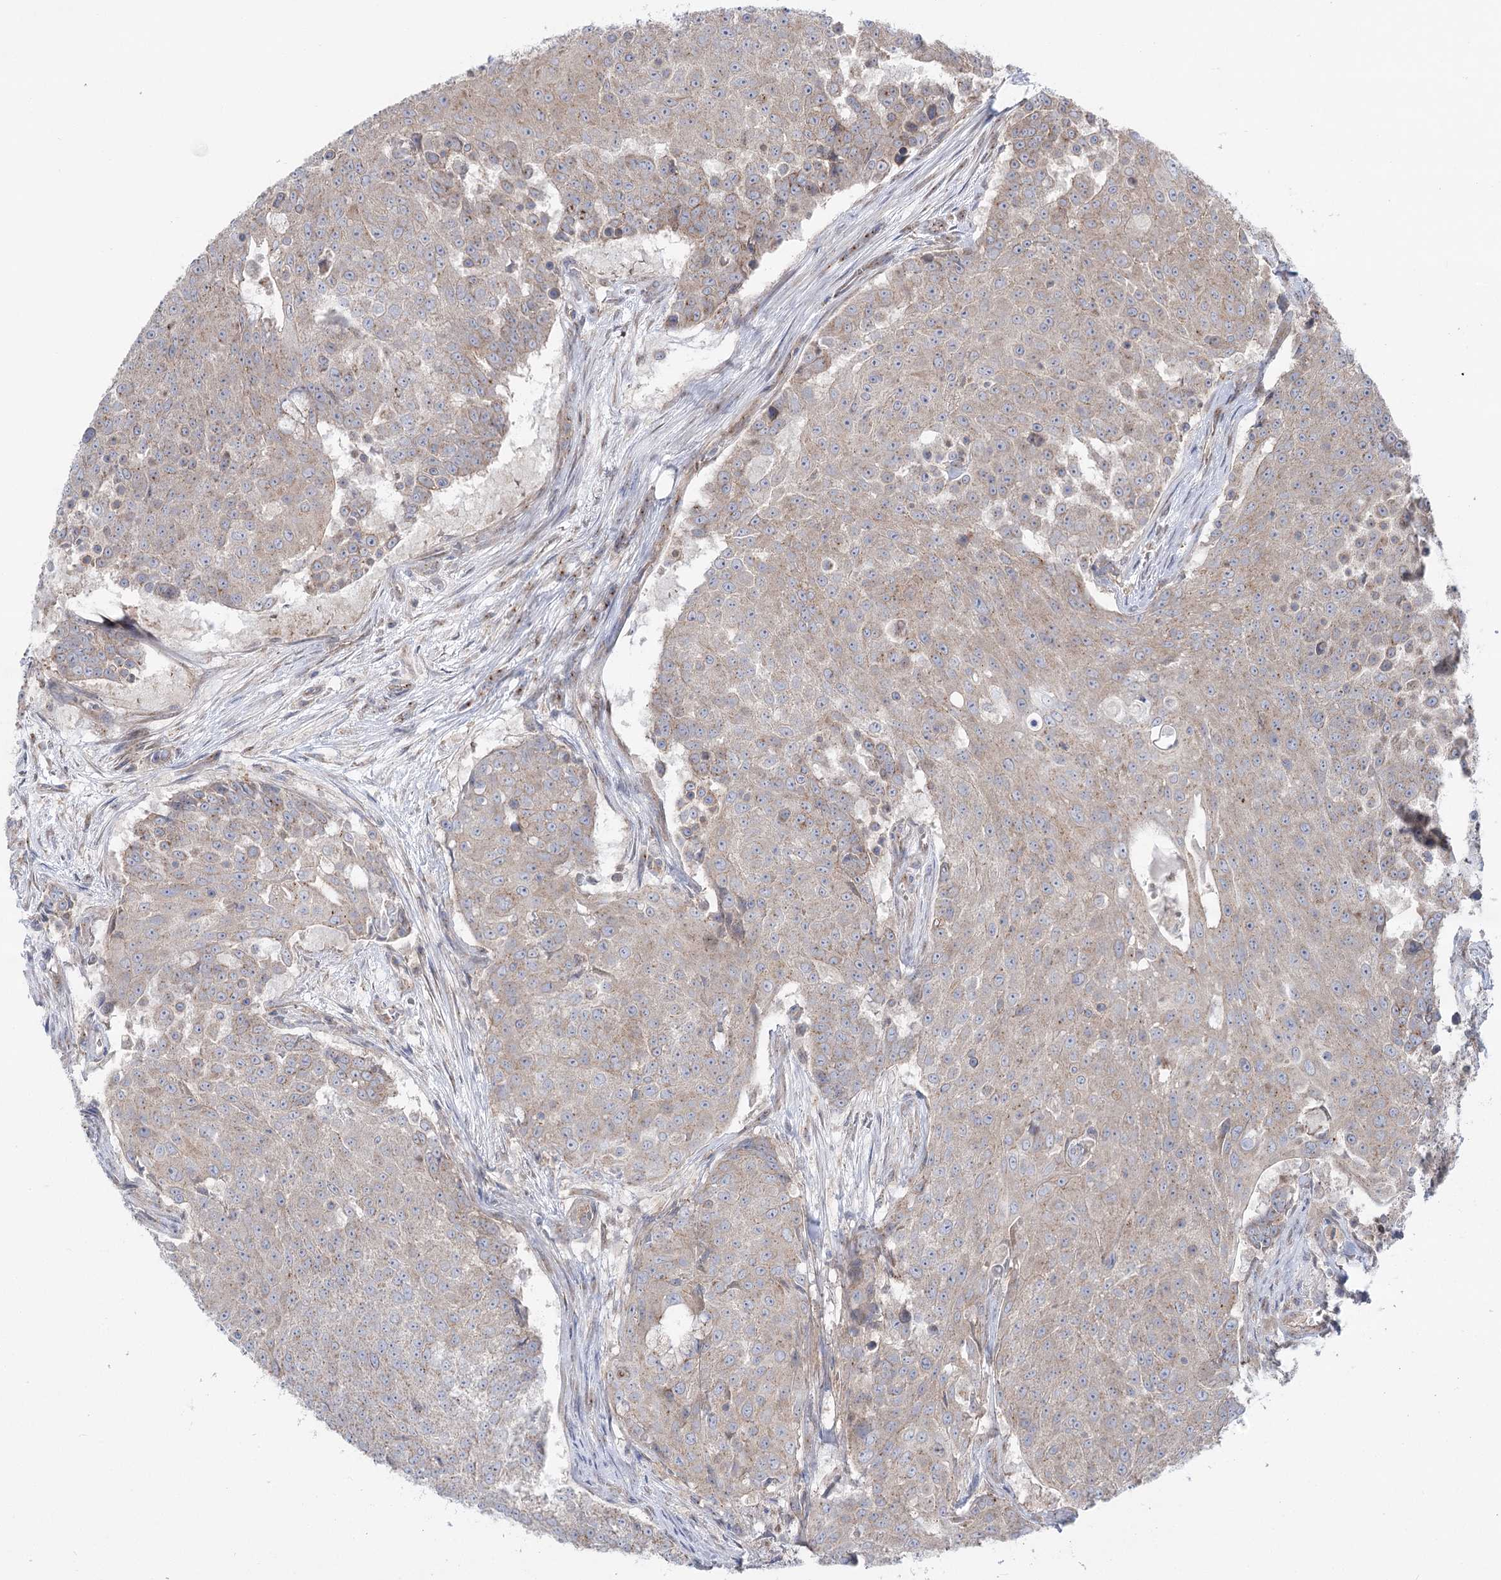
{"staining": {"intensity": "weak", "quantity": ">75%", "location": "cytoplasmic/membranous"}, "tissue": "urothelial cancer", "cell_type": "Tumor cells", "image_type": "cancer", "snomed": [{"axis": "morphology", "description": "Urothelial carcinoma, High grade"}, {"axis": "topography", "description": "Urinary bladder"}], "caption": "DAB (3,3'-diaminobenzidine) immunohistochemical staining of human high-grade urothelial carcinoma reveals weak cytoplasmic/membranous protein expression in approximately >75% of tumor cells.", "gene": "SCN11A", "patient": {"sex": "female", "age": 63}}